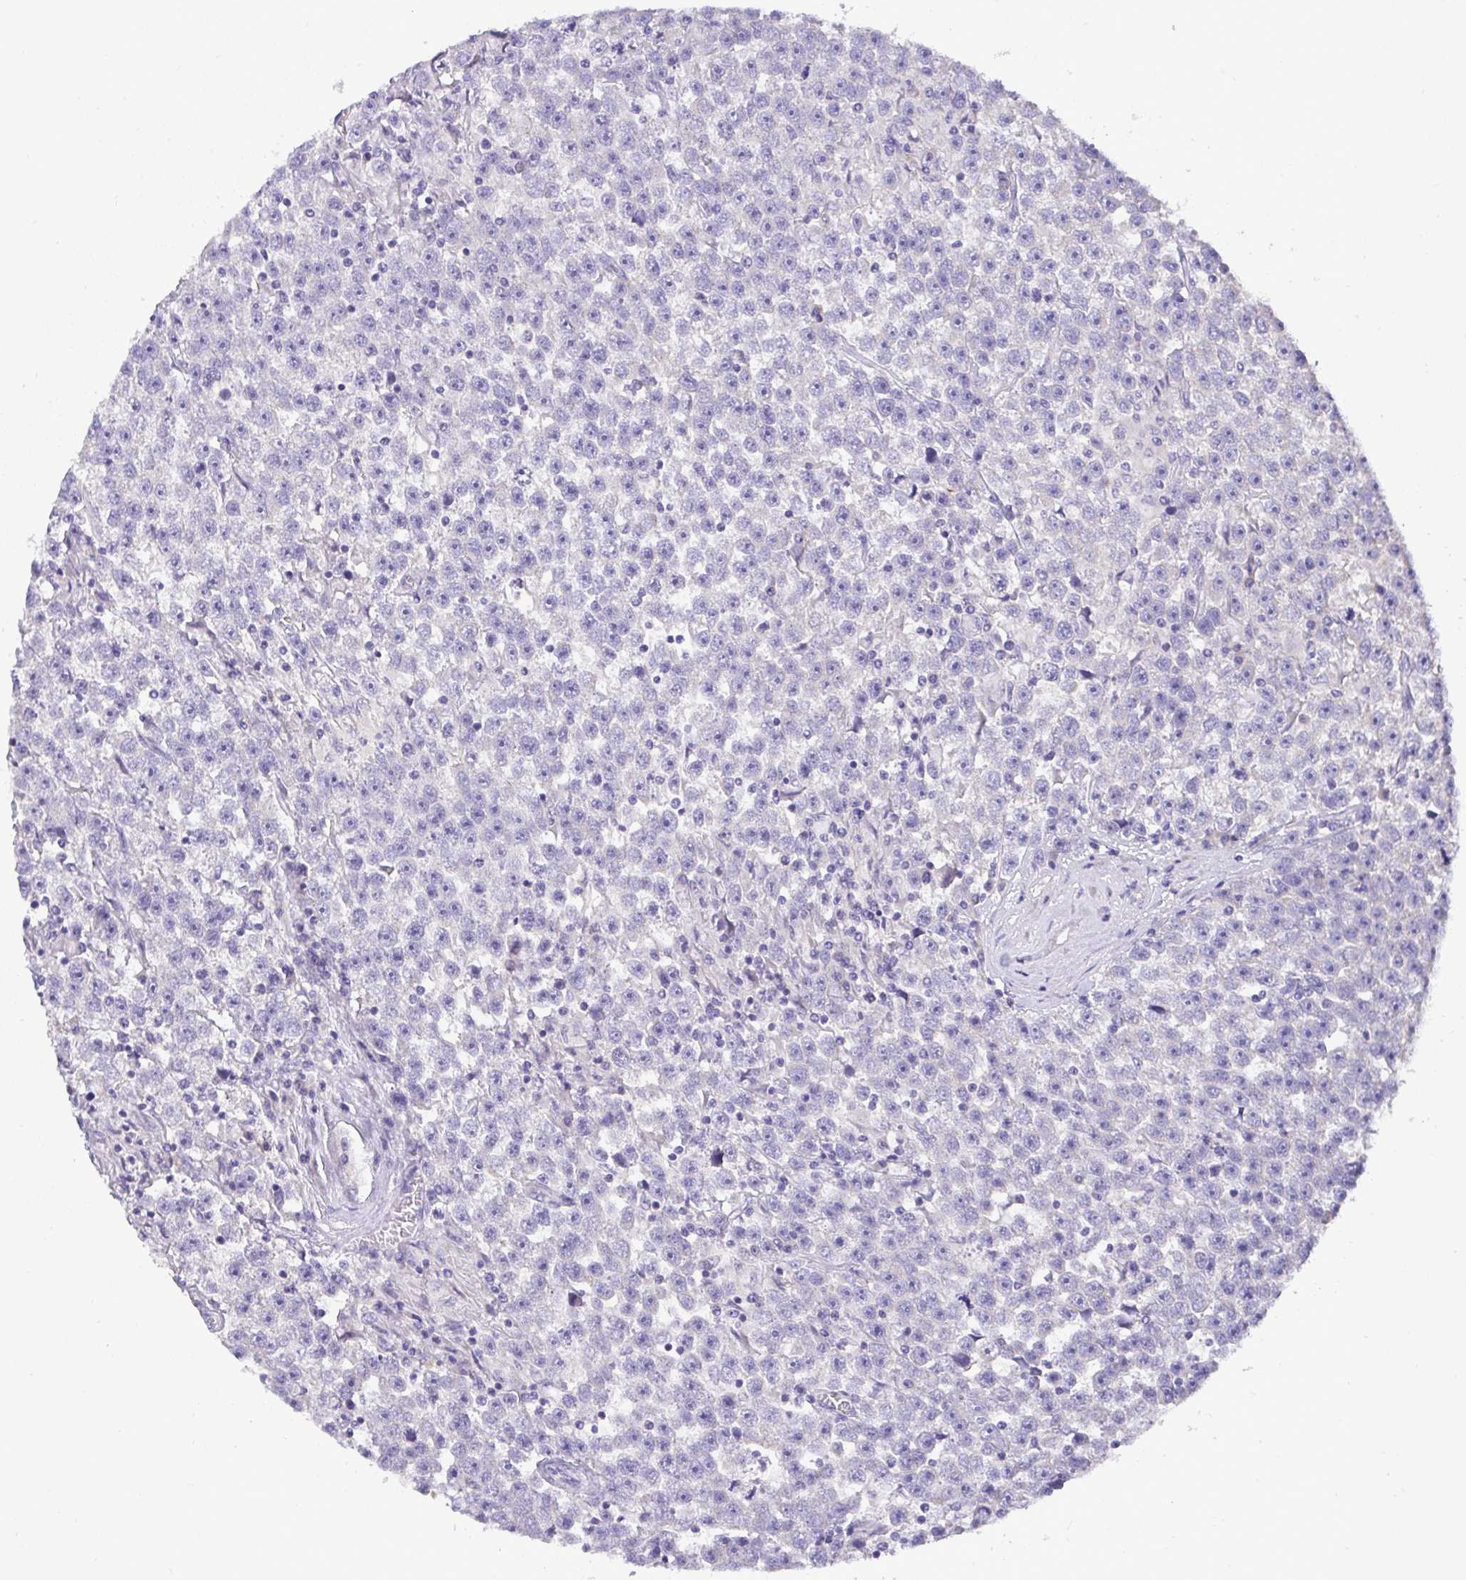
{"staining": {"intensity": "negative", "quantity": "none", "location": "none"}, "tissue": "testis cancer", "cell_type": "Tumor cells", "image_type": "cancer", "snomed": [{"axis": "morphology", "description": "Seminoma, NOS"}, {"axis": "topography", "description": "Testis"}], "caption": "This histopathology image is of testis cancer (seminoma) stained with immunohistochemistry to label a protein in brown with the nuclei are counter-stained blue. There is no positivity in tumor cells.", "gene": "ST8SIA2", "patient": {"sex": "male", "age": 31}}